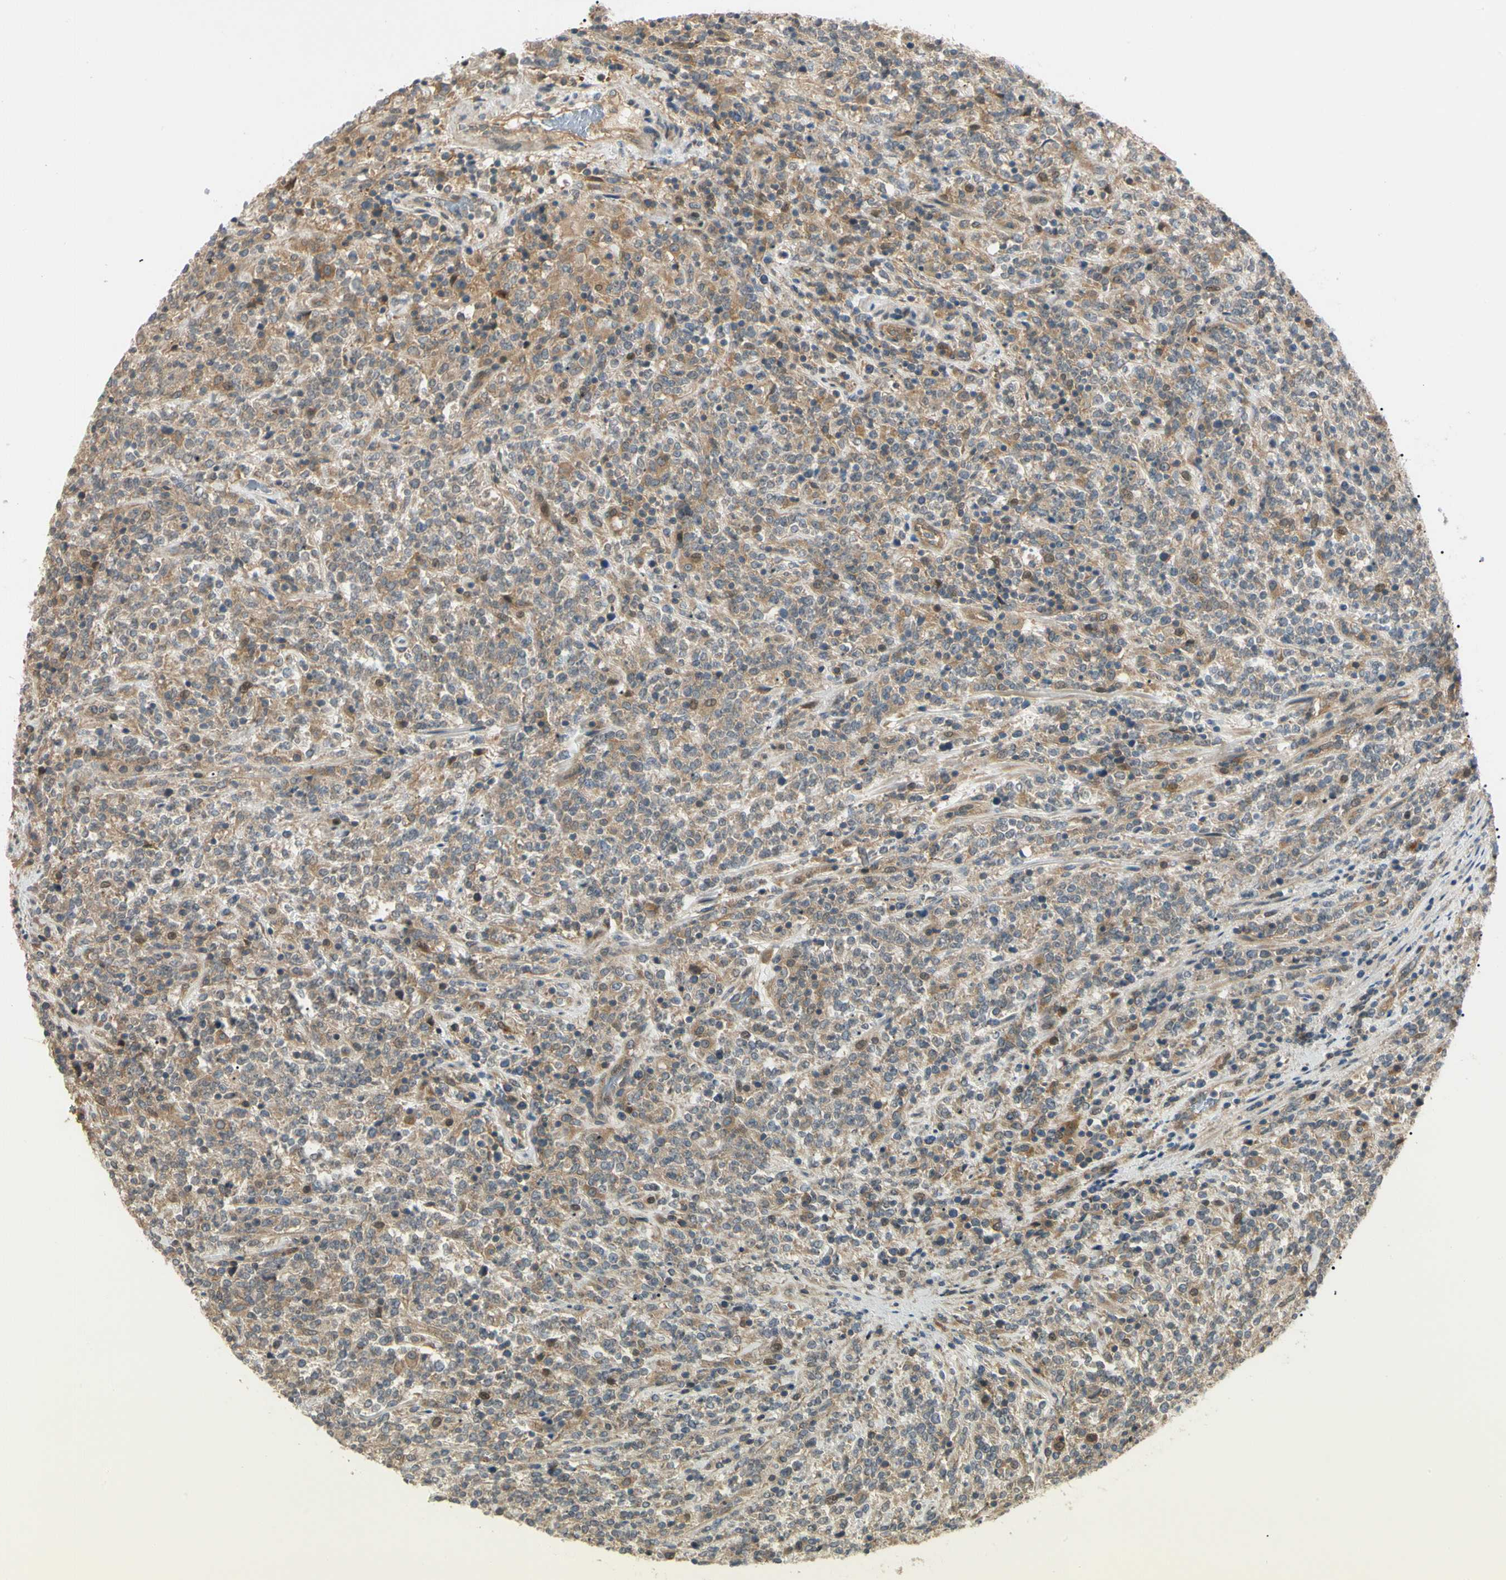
{"staining": {"intensity": "moderate", "quantity": ">75%", "location": "cytoplasmic/membranous"}, "tissue": "lymphoma", "cell_type": "Tumor cells", "image_type": "cancer", "snomed": [{"axis": "morphology", "description": "Malignant lymphoma, non-Hodgkin's type, High grade"}, {"axis": "topography", "description": "Soft tissue"}], "caption": "Immunohistochemistry image of neoplastic tissue: human lymphoma stained using immunohistochemistry demonstrates medium levels of moderate protein expression localized specifically in the cytoplasmic/membranous of tumor cells, appearing as a cytoplasmic/membranous brown color.", "gene": "F2R", "patient": {"sex": "male", "age": 18}}